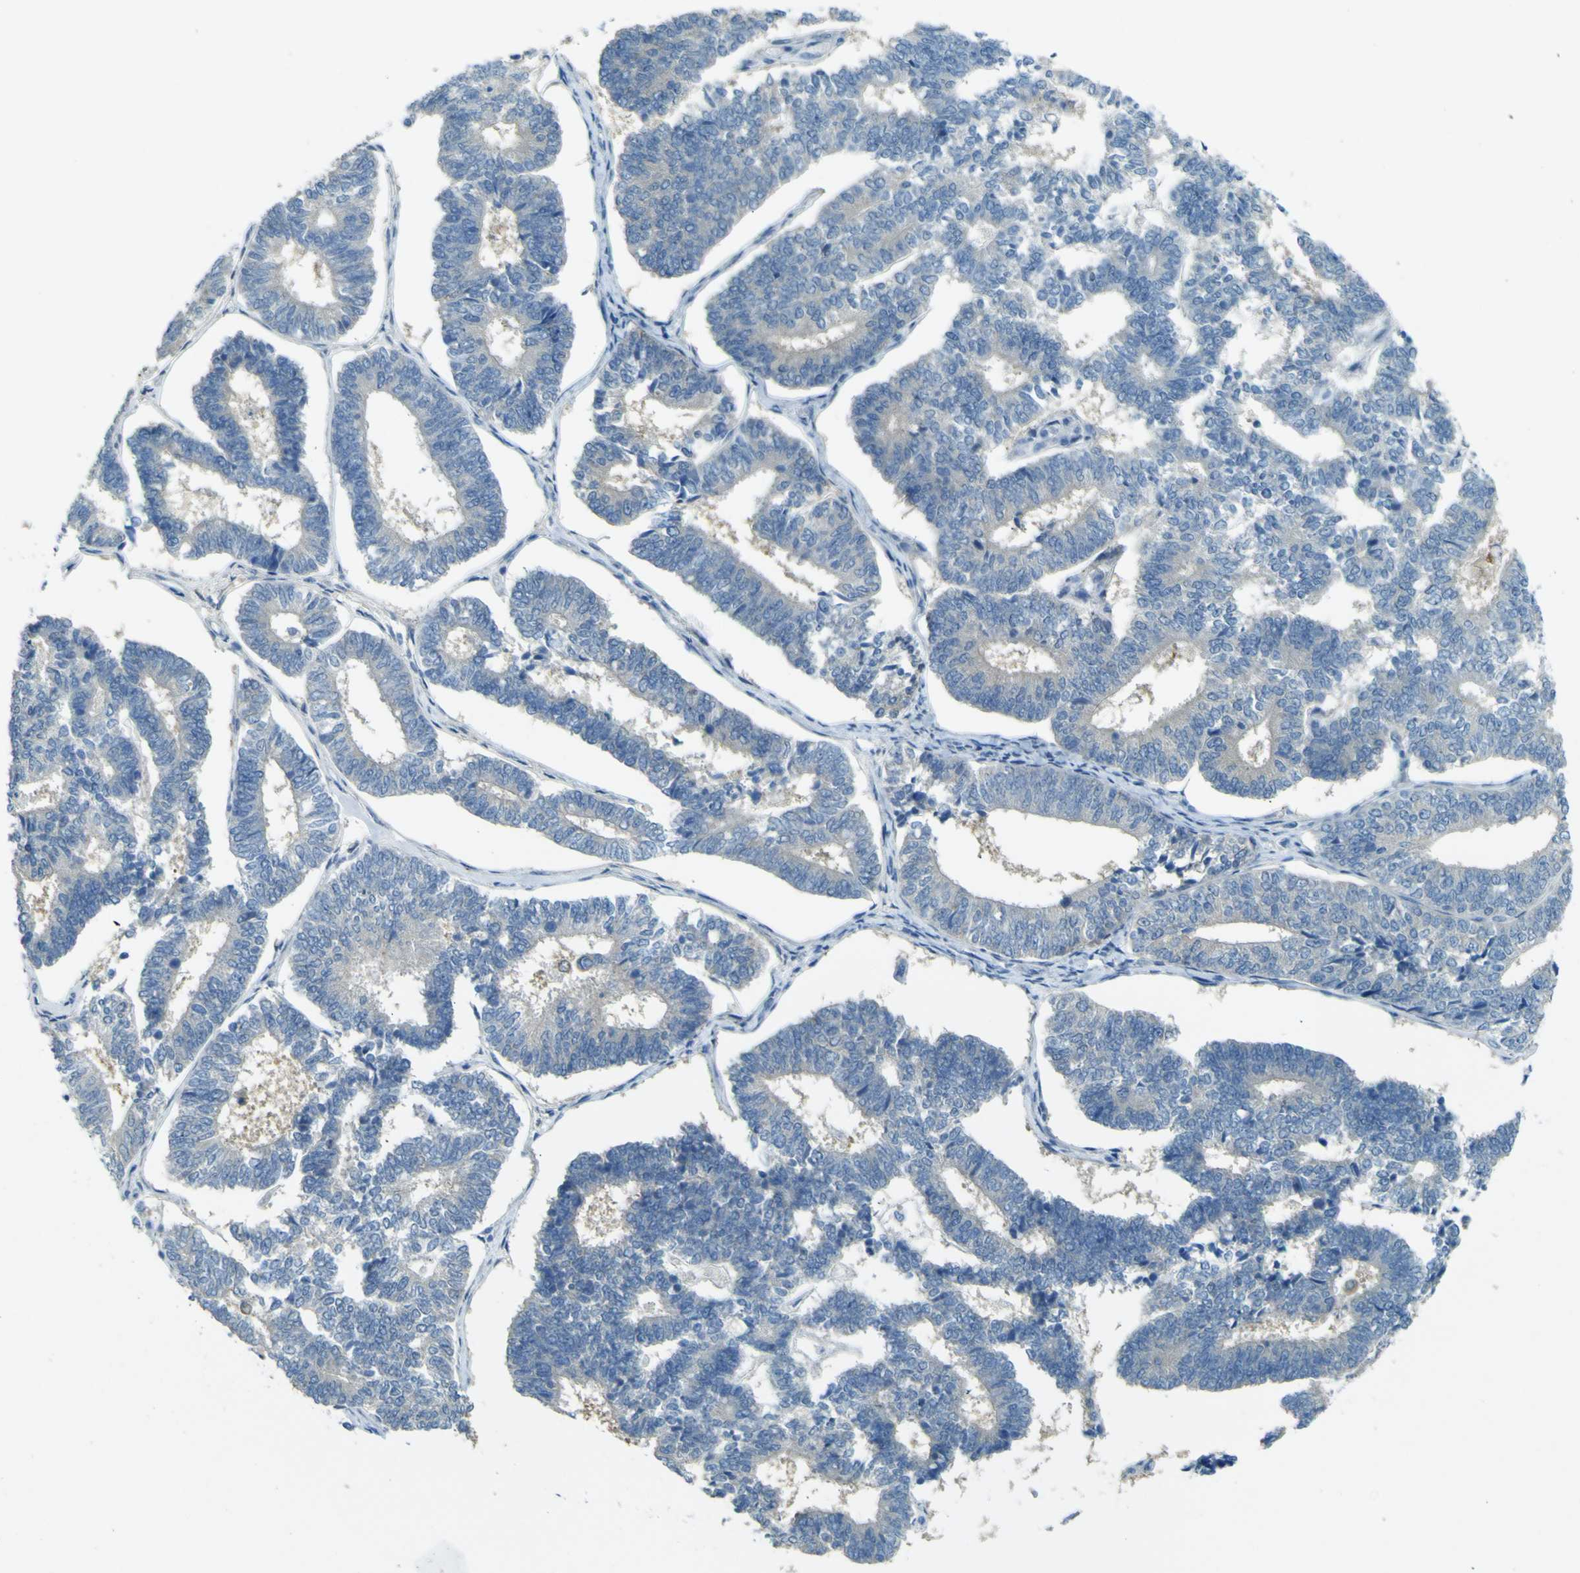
{"staining": {"intensity": "negative", "quantity": "none", "location": "none"}, "tissue": "endometrial cancer", "cell_type": "Tumor cells", "image_type": "cancer", "snomed": [{"axis": "morphology", "description": "Adenocarcinoma, NOS"}, {"axis": "topography", "description": "Endometrium"}], "caption": "Histopathology image shows no significant protein staining in tumor cells of endometrial cancer.", "gene": "SORCS1", "patient": {"sex": "female", "age": 70}}